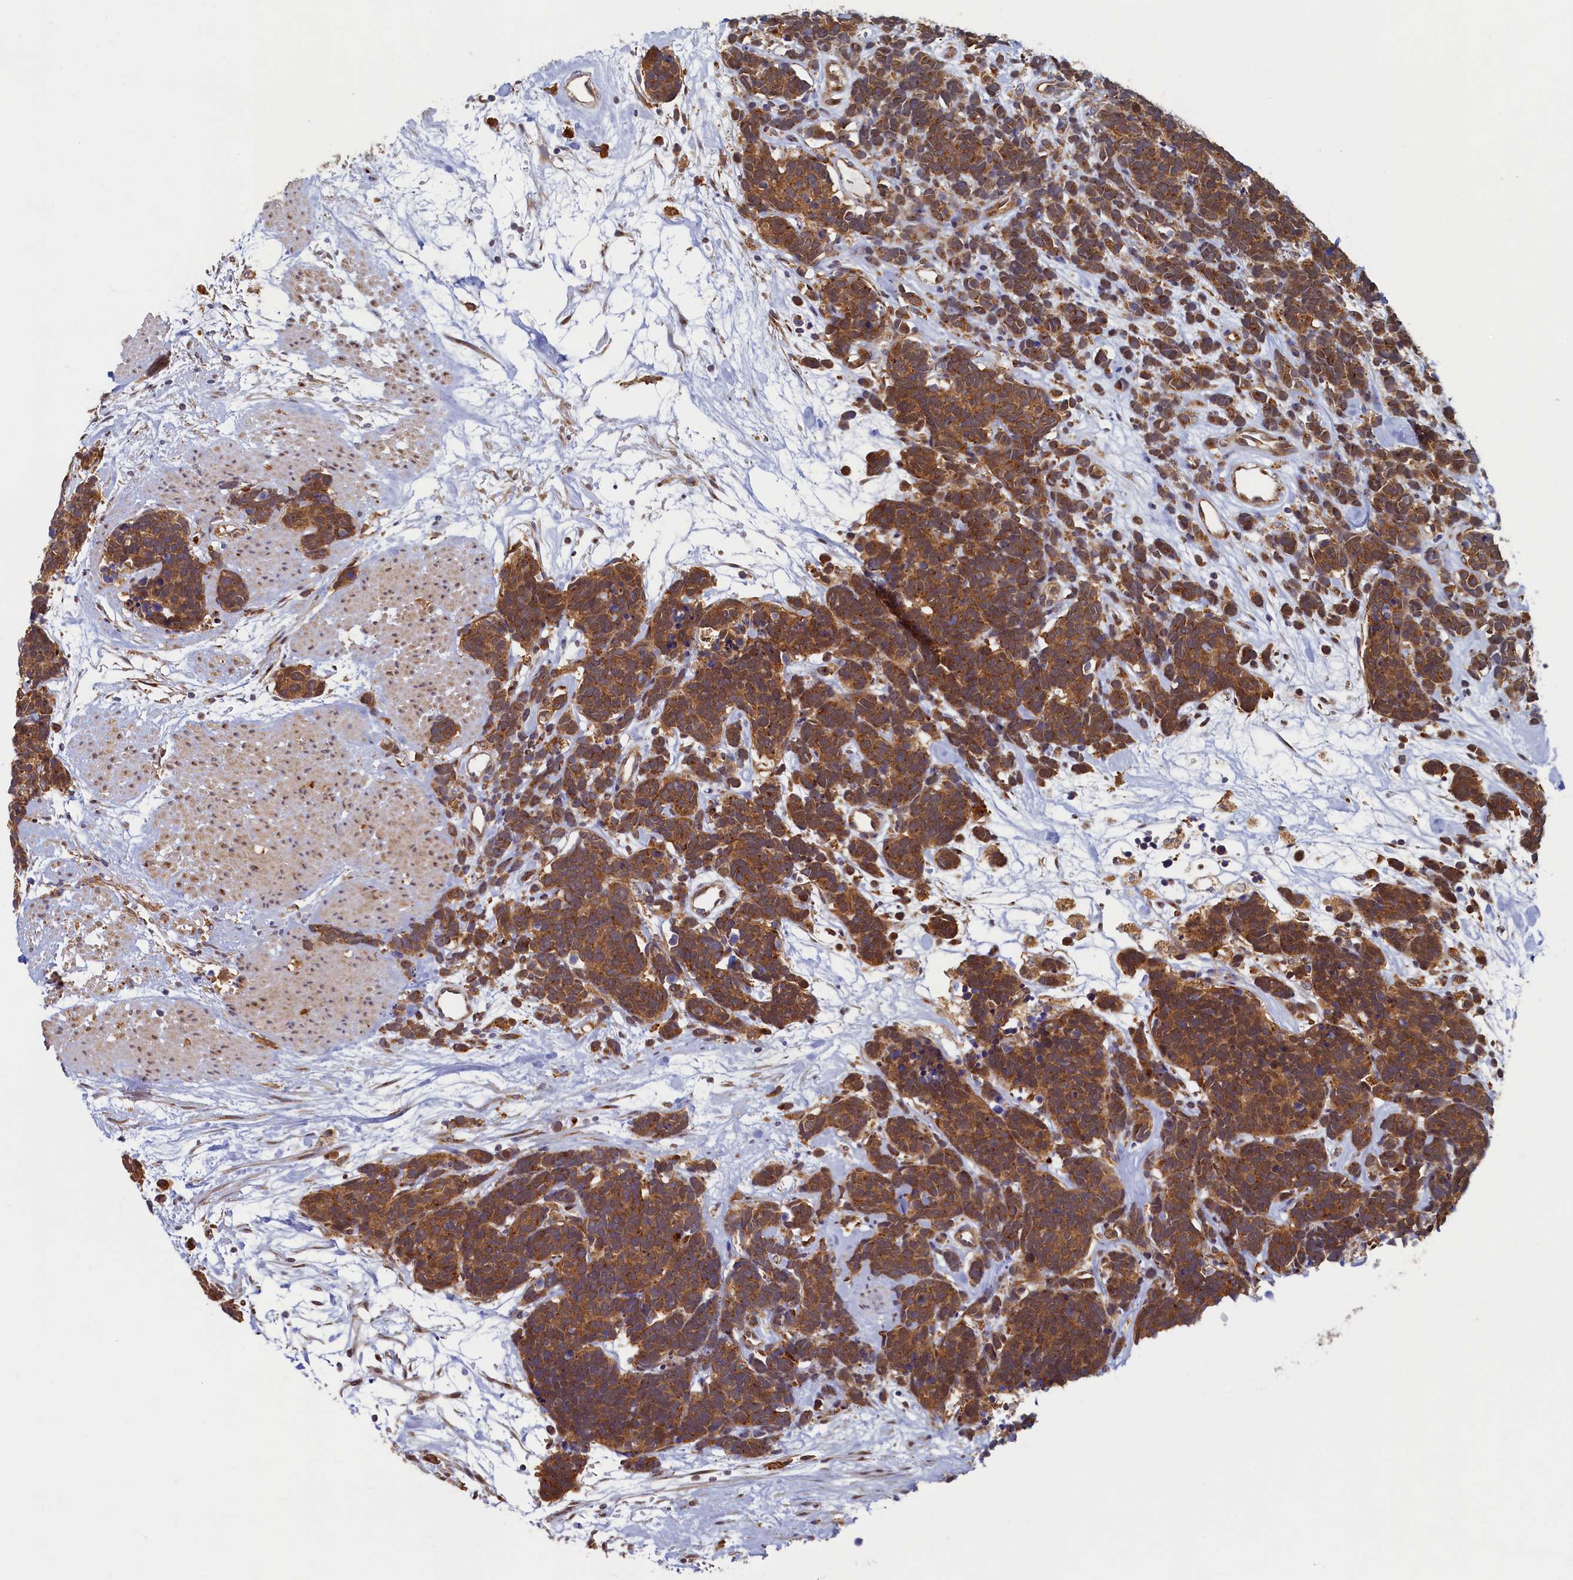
{"staining": {"intensity": "moderate", "quantity": ">75%", "location": "cytoplasmic/membranous"}, "tissue": "carcinoid", "cell_type": "Tumor cells", "image_type": "cancer", "snomed": [{"axis": "morphology", "description": "Carcinoma, NOS"}, {"axis": "morphology", "description": "Carcinoid, malignant, NOS"}, {"axis": "topography", "description": "Urinary bladder"}], "caption": "Moderate cytoplasmic/membranous positivity is appreciated in about >75% of tumor cells in carcinoid. Nuclei are stained in blue.", "gene": "STX12", "patient": {"sex": "male", "age": 57}}